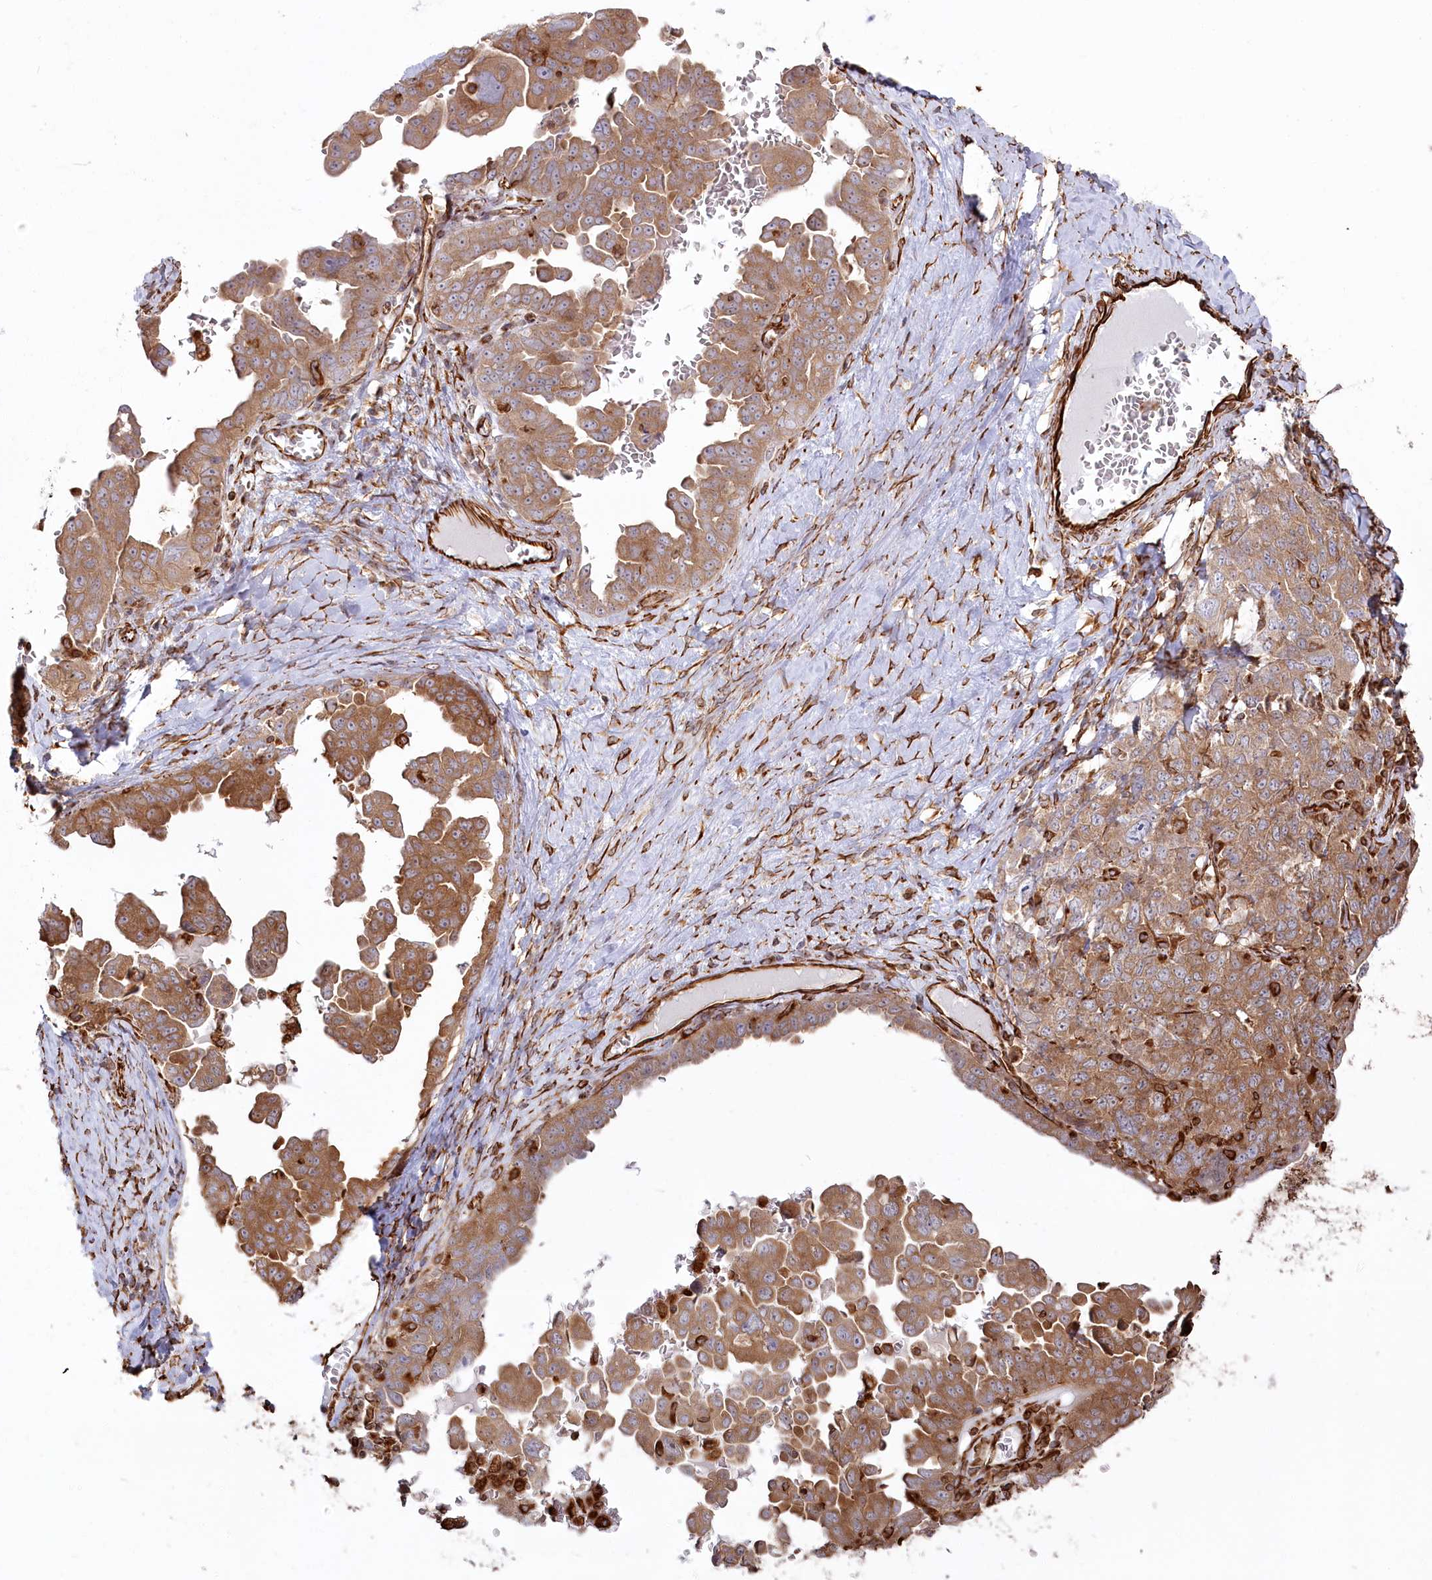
{"staining": {"intensity": "moderate", "quantity": ">75%", "location": "cytoplasmic/membranous"}, "tissue": "ovarian cancer", "cell_type": "Tumor cells", "image_type": "cancer", "snomed": [{"axis": "morphology", "description": "Carcinoma, endometroid"}, {"axis": "topography", "description": "Ovary"}], "caption": "Immunohistochemical staining of human ovarian cancer displays medium levels of moderate cytoplasmic/membranous protein expression in about >75% of tumor cells.", "gene": "TTC1", "patient": {"sex": "female", "age": 62}}